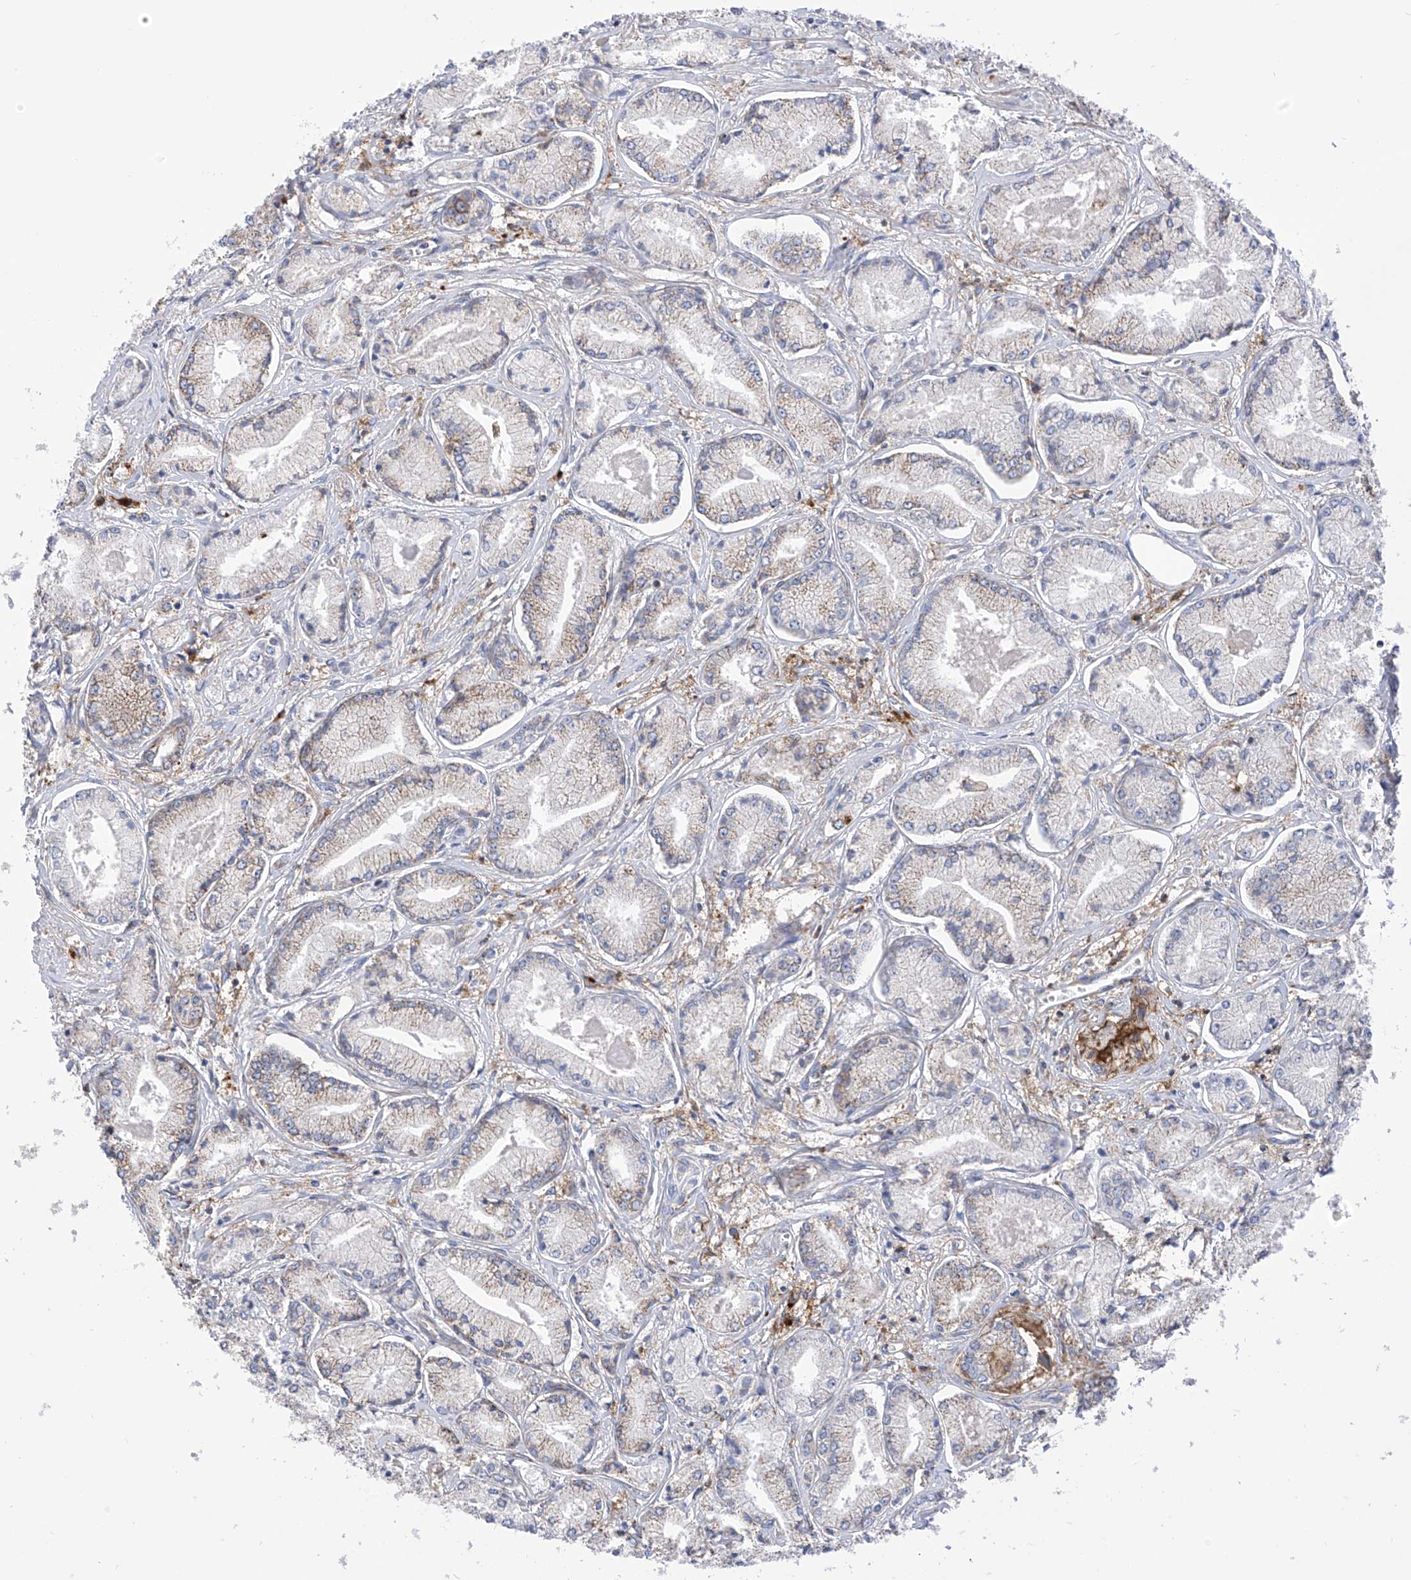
{"staining": {"intensity": "moderate", "quantity": "25%-75%", "location": "cytoplasmic/membranous"}, "tissue": "prostate cancer", "cell_type": "Tumor cells", "image_type": "cancer", "snomed": [{"axis": "morphology", "description": "Adenocarcinoma, Low grade"}, {"axis": "topography", "description": "Prostate"}], "caption": "Tumor cells reveal medium levels of moderate cytoplasmic/membranous staining in approximately 25%-75% of cells in human low-grade adenocarcinoma (prostate). (DAB (3,3'-diaminobenzidine) = brown stain, brightfield microscopy at high magnification).", "gene": "P2RX7", "patient": {"sex": "male", "age": 60}}